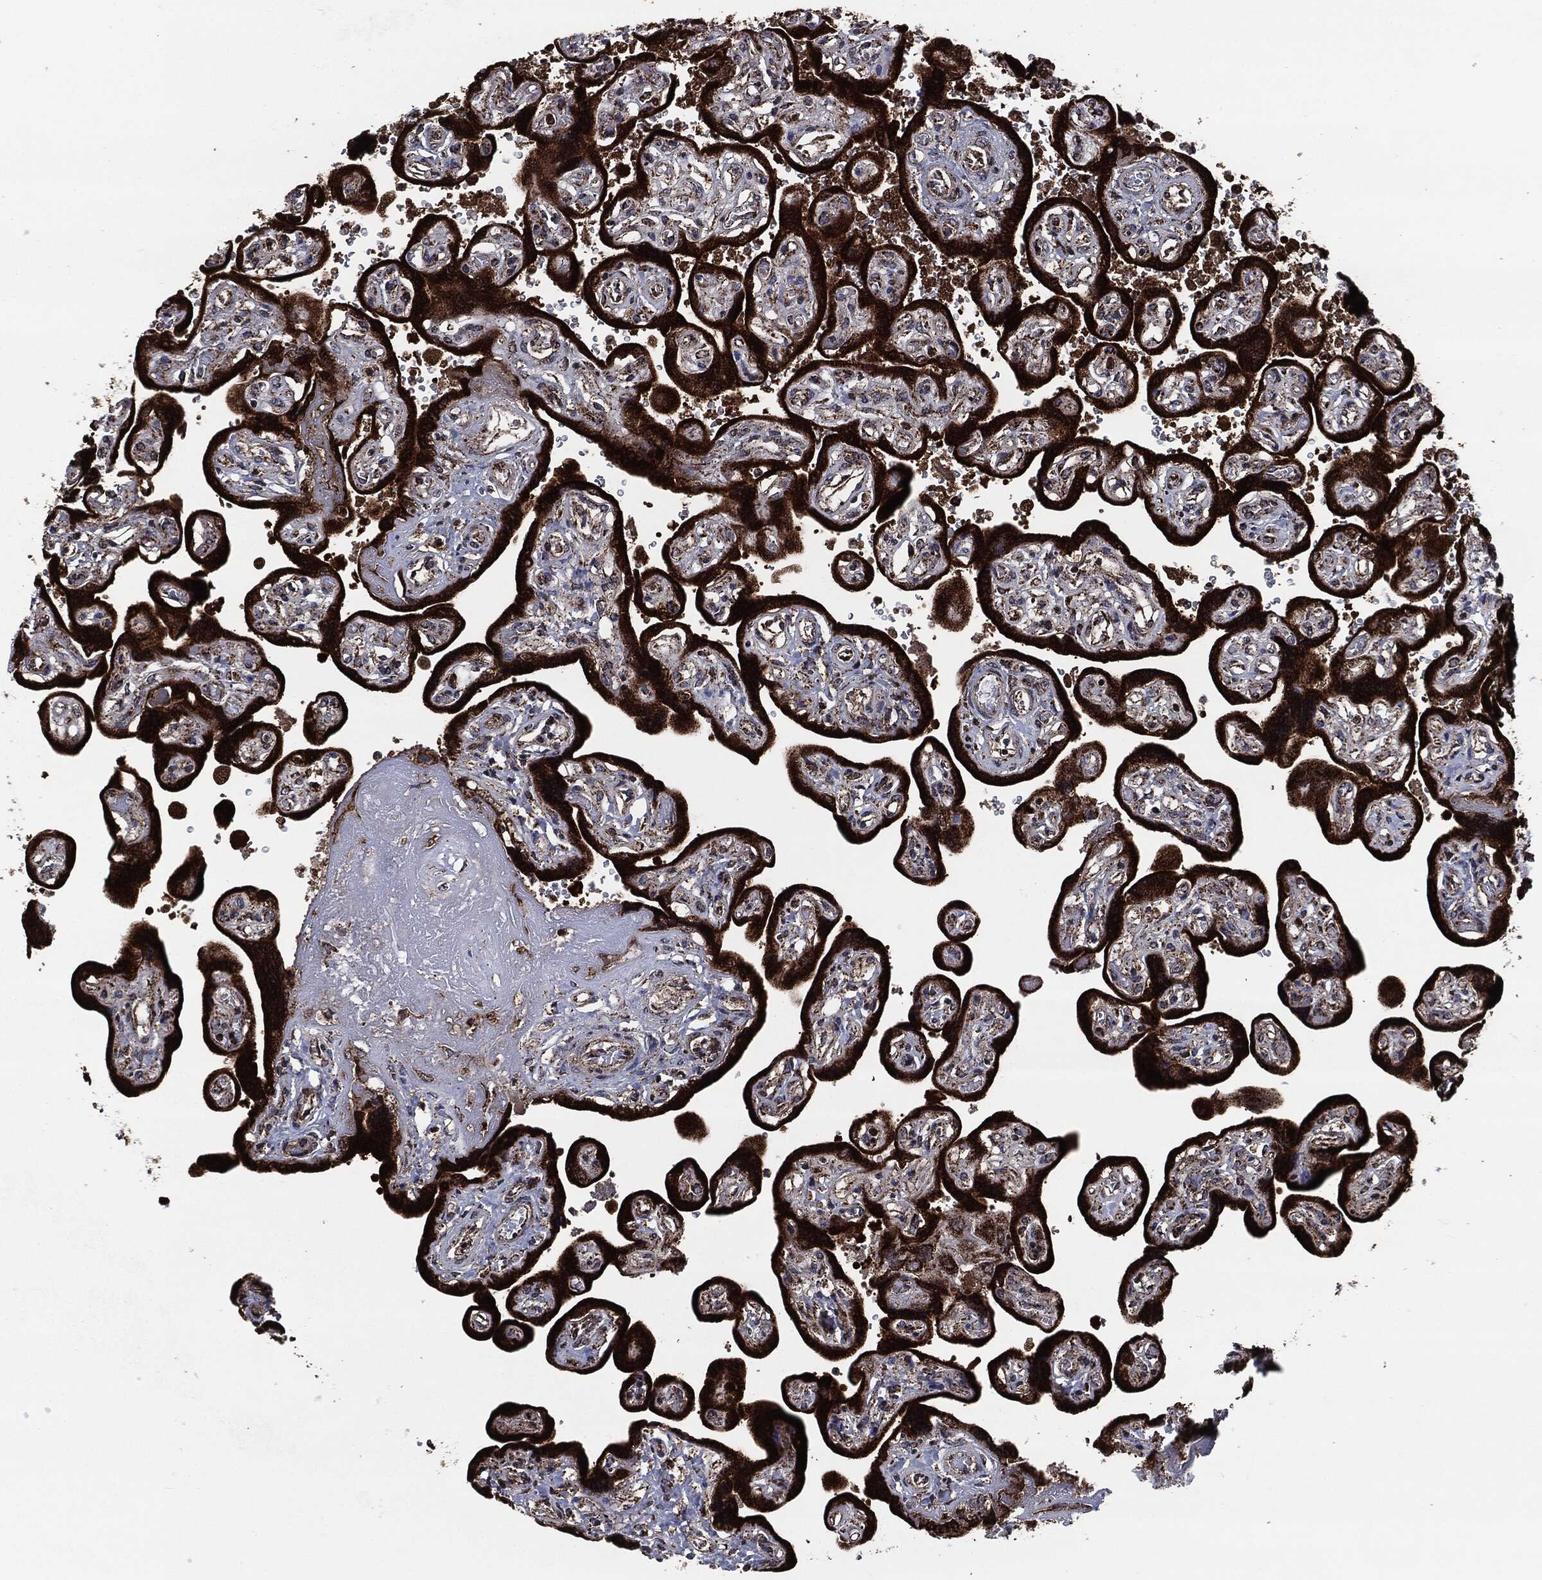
{"staining": {"intensity": "strong", "quantity": "25%-75%", "location": "cytoplasmic/membranous"}, "tissue": "placenta", "cell_type": "Decidual cells", "image_type": "normal", "snomed": [{"axis": "morphology", "description": "Normal tissue, NOS"}, {"axis": "topography", "description": "Placenta"}], "caption": "This photomicrograph reveals normal placenta stained with immunohistochemistry (IHC) to label a protein in brown. The cytoplasmic/membranous of decidual cells show strong positivity for the protein. Nuclei are counter-stained blue.", "gene": "FH", "patient": {"sex": "female", "age": 32}}